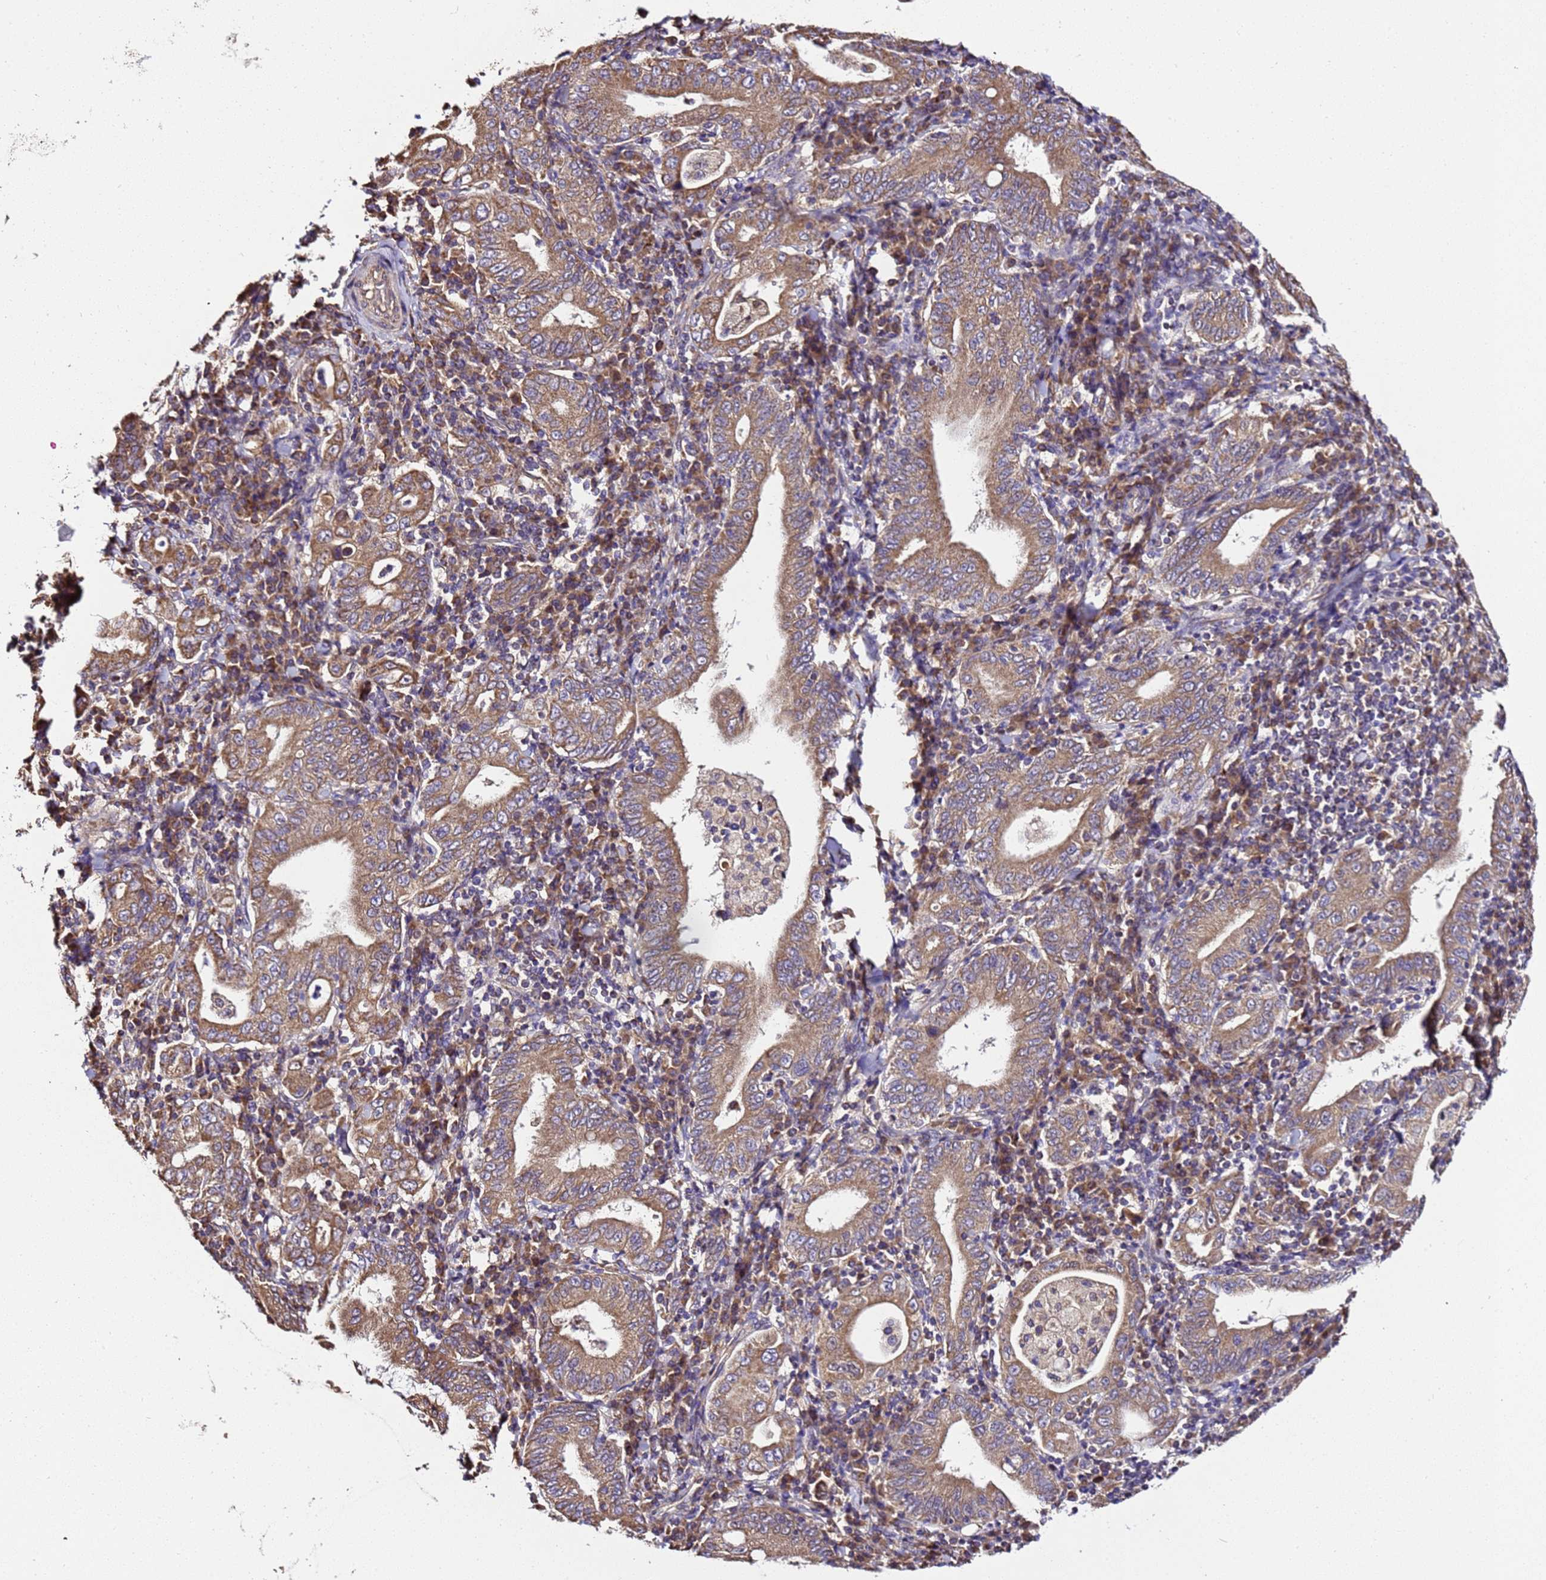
{"staining": {"intensity": "strong", "quantity": ">75%", "location": "cytoplasmic/membranous"}, "tissue": "stomach cancer", "cell_type": "Tumor cells", "image_type": "cancer", "snomed": [{"axis": "morphology", "description": "Normal tissue, NOS"}, {"axis": "morphology", "description": "Adenocarcinoma, NOS"}, {"axis": "topography", "description": "Esophagus"}, {"axis": "topography", "description": "Stomach, upper"}, {"axis": "topography", "description": "Peripheral nerve tissue"}], "caption": "Adenocarcinoma (stomach) was stained to show a protein in brown. There is high levels of strong cytoplasmic/membranous staining in approximately >75% of tumor cells.", "gene": "LRRIQ1", "patient": {"sex": "male", "age": 62}}